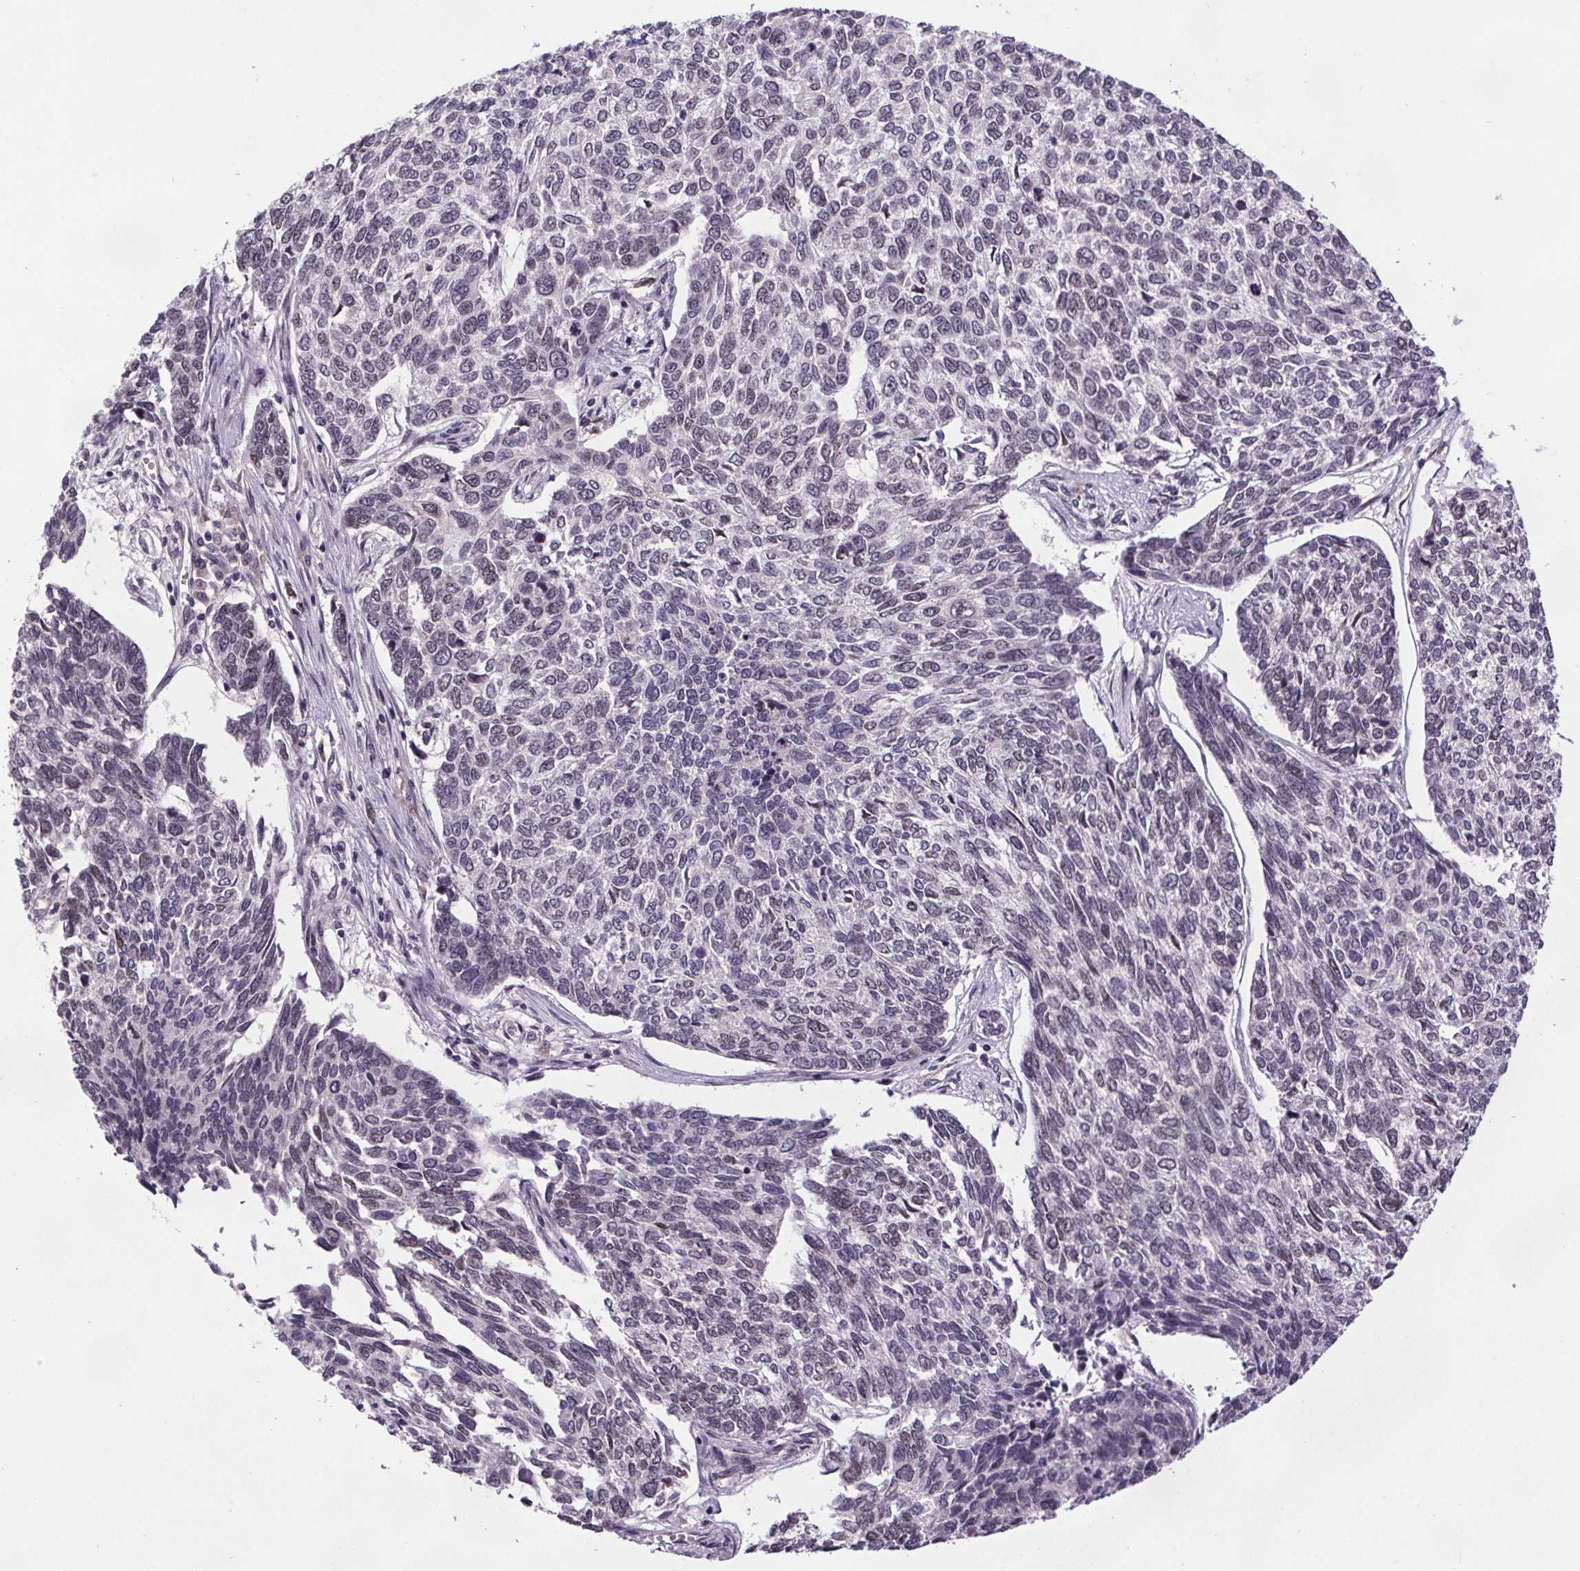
{"staining": {"intensity": "negative", "quantity": "none", "location": "none"}, "tissue": "skin cancer", "cell_type": "Tumor cells", "image_type": "cancer", "snomed": [{"axis": "morphology", "description": "Basal cell carcinoma"}, {"axis": "topography", "description": "Skin"}], "caption": "IHC of basal cell carcinoma (skin) demonstrates no positivity in tumor cells.", "gene": "ATMIN", "patient": {"sex": "female", "age": 65}}